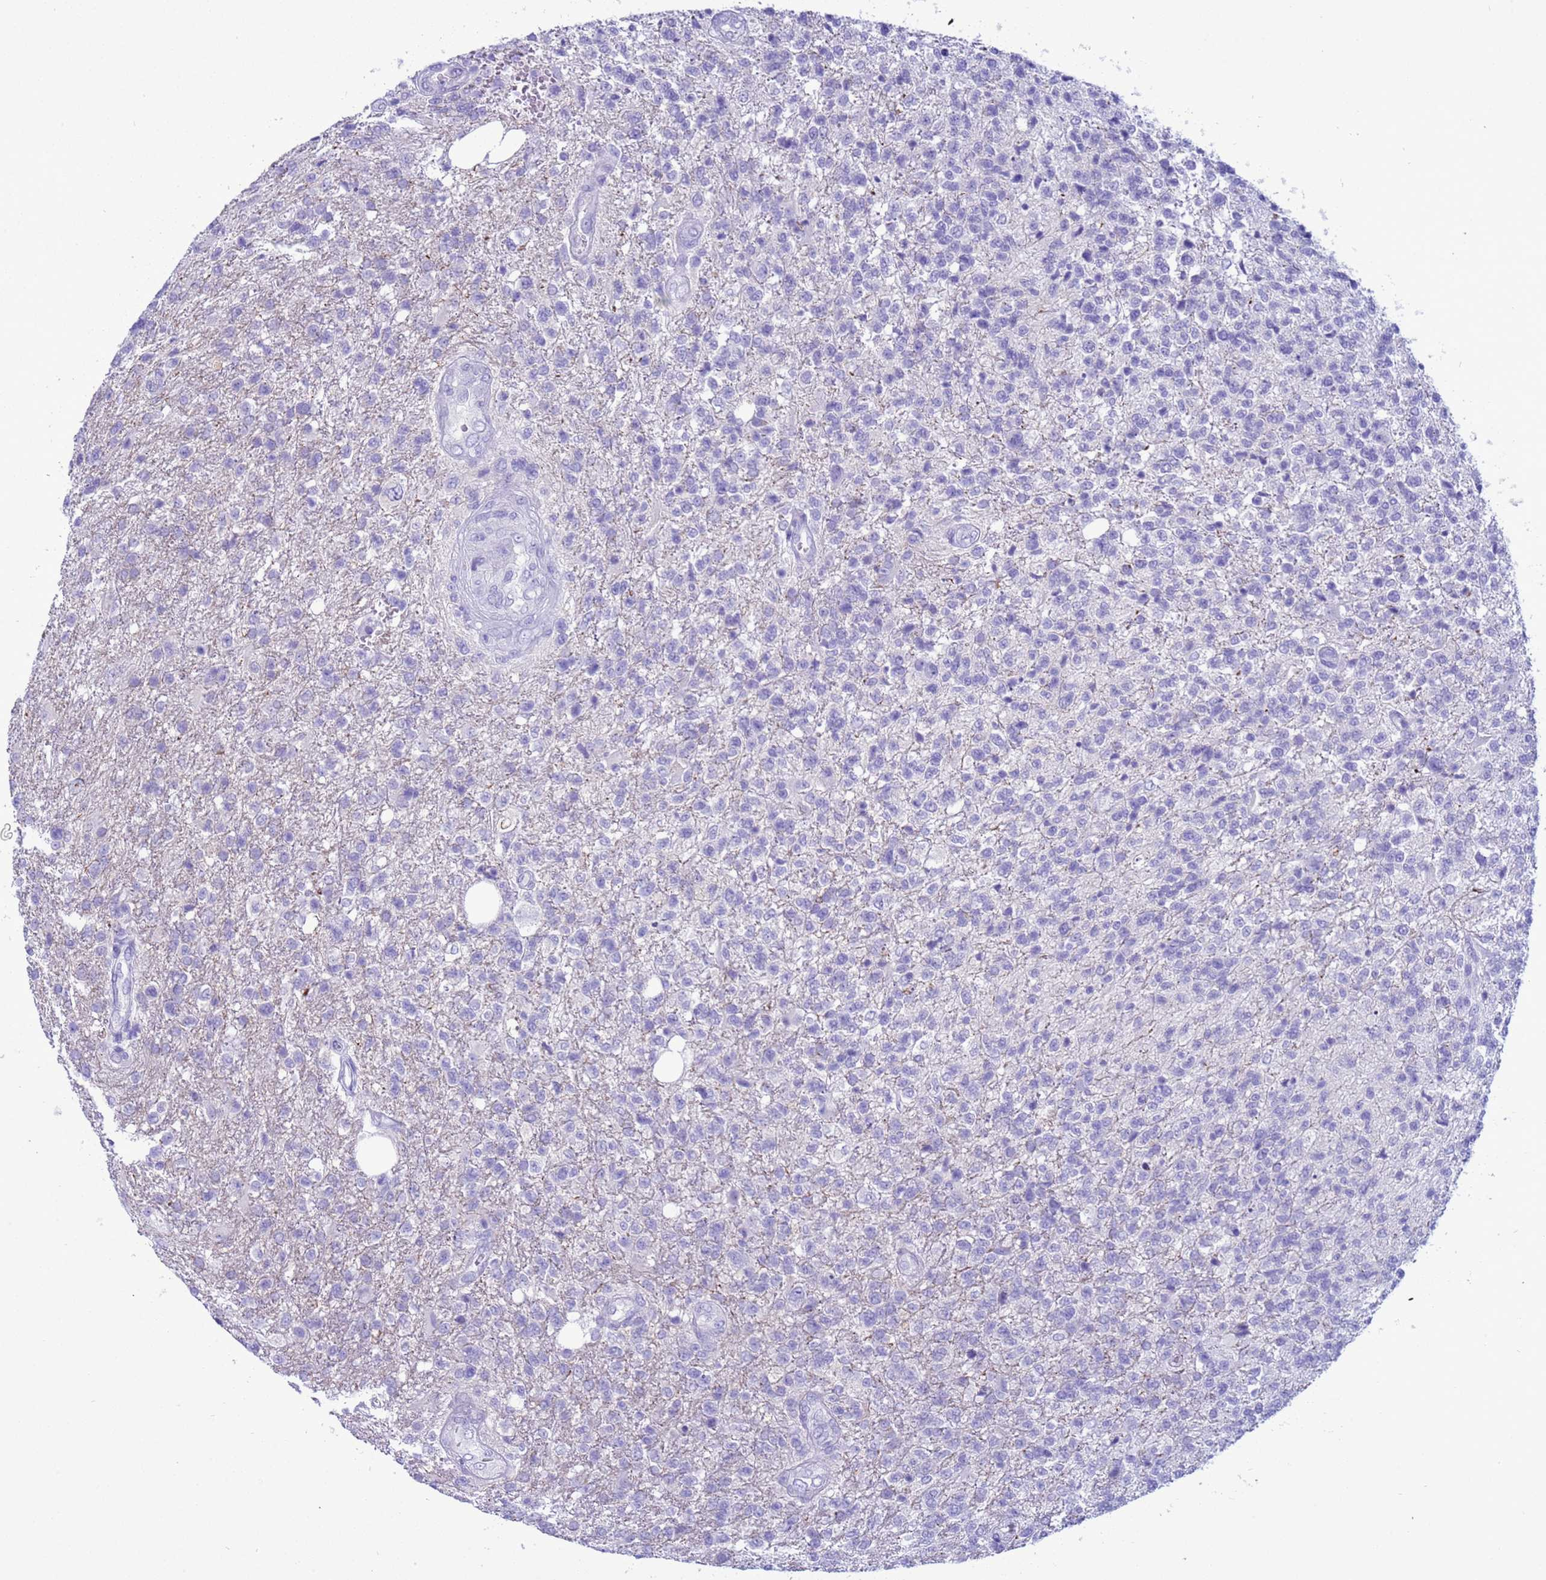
{"staining": {"intensity": "negative", "quantity": "none", "location": "none"}, "tissue": "glioma", "cell_type": "Tumor cells", "image_type": "cancer", "snomed": [{"axis": "morphology", "description": "Glioma, malignant, High grade"}, {"axis": "topography", "description": "Brain"}], "caption": "The image reveals no staining of tumor cells in malignant high-grade glioma.", "gene": "CST4", "patient": {"sex": "male", "age": 56}}